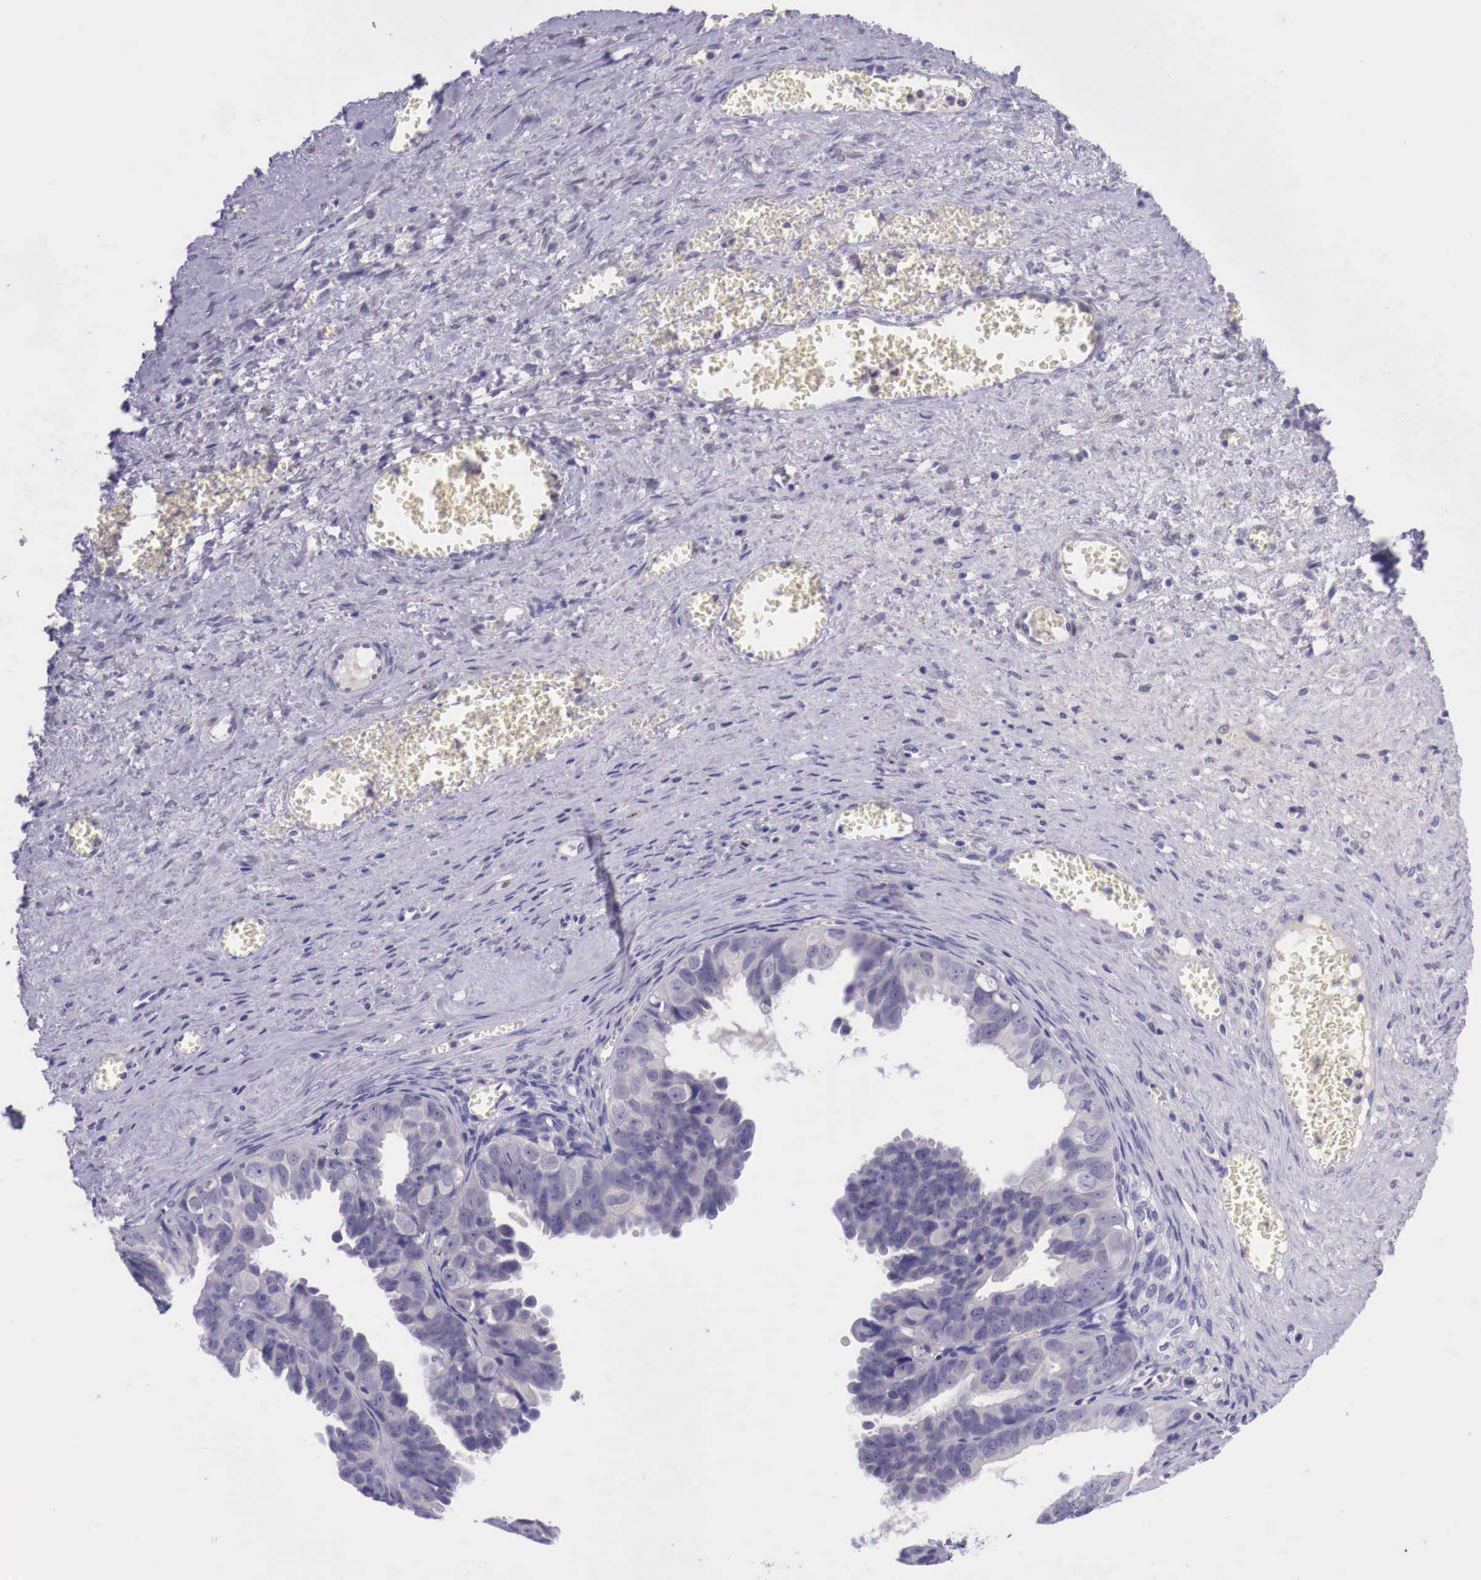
{"staining": {"intensity": "negative", "quantity": "none", "location": "none"}, "tissue": "ovarian cancer", "cell_type": "Tumor cells", "image_type": "cancer", "snomed": [{"axis": "morphology", "description": "Carcinoma, endometroid"}, {"axis": "topography", "description": "Ovary"}], "caption": "Endometroid carcinoma (ovarian) stained for a protein using immunohistochemistry exhibits no expression tumor cells.", "gene": "BCL6", "patient": {"sex": "female", "age": 85}}